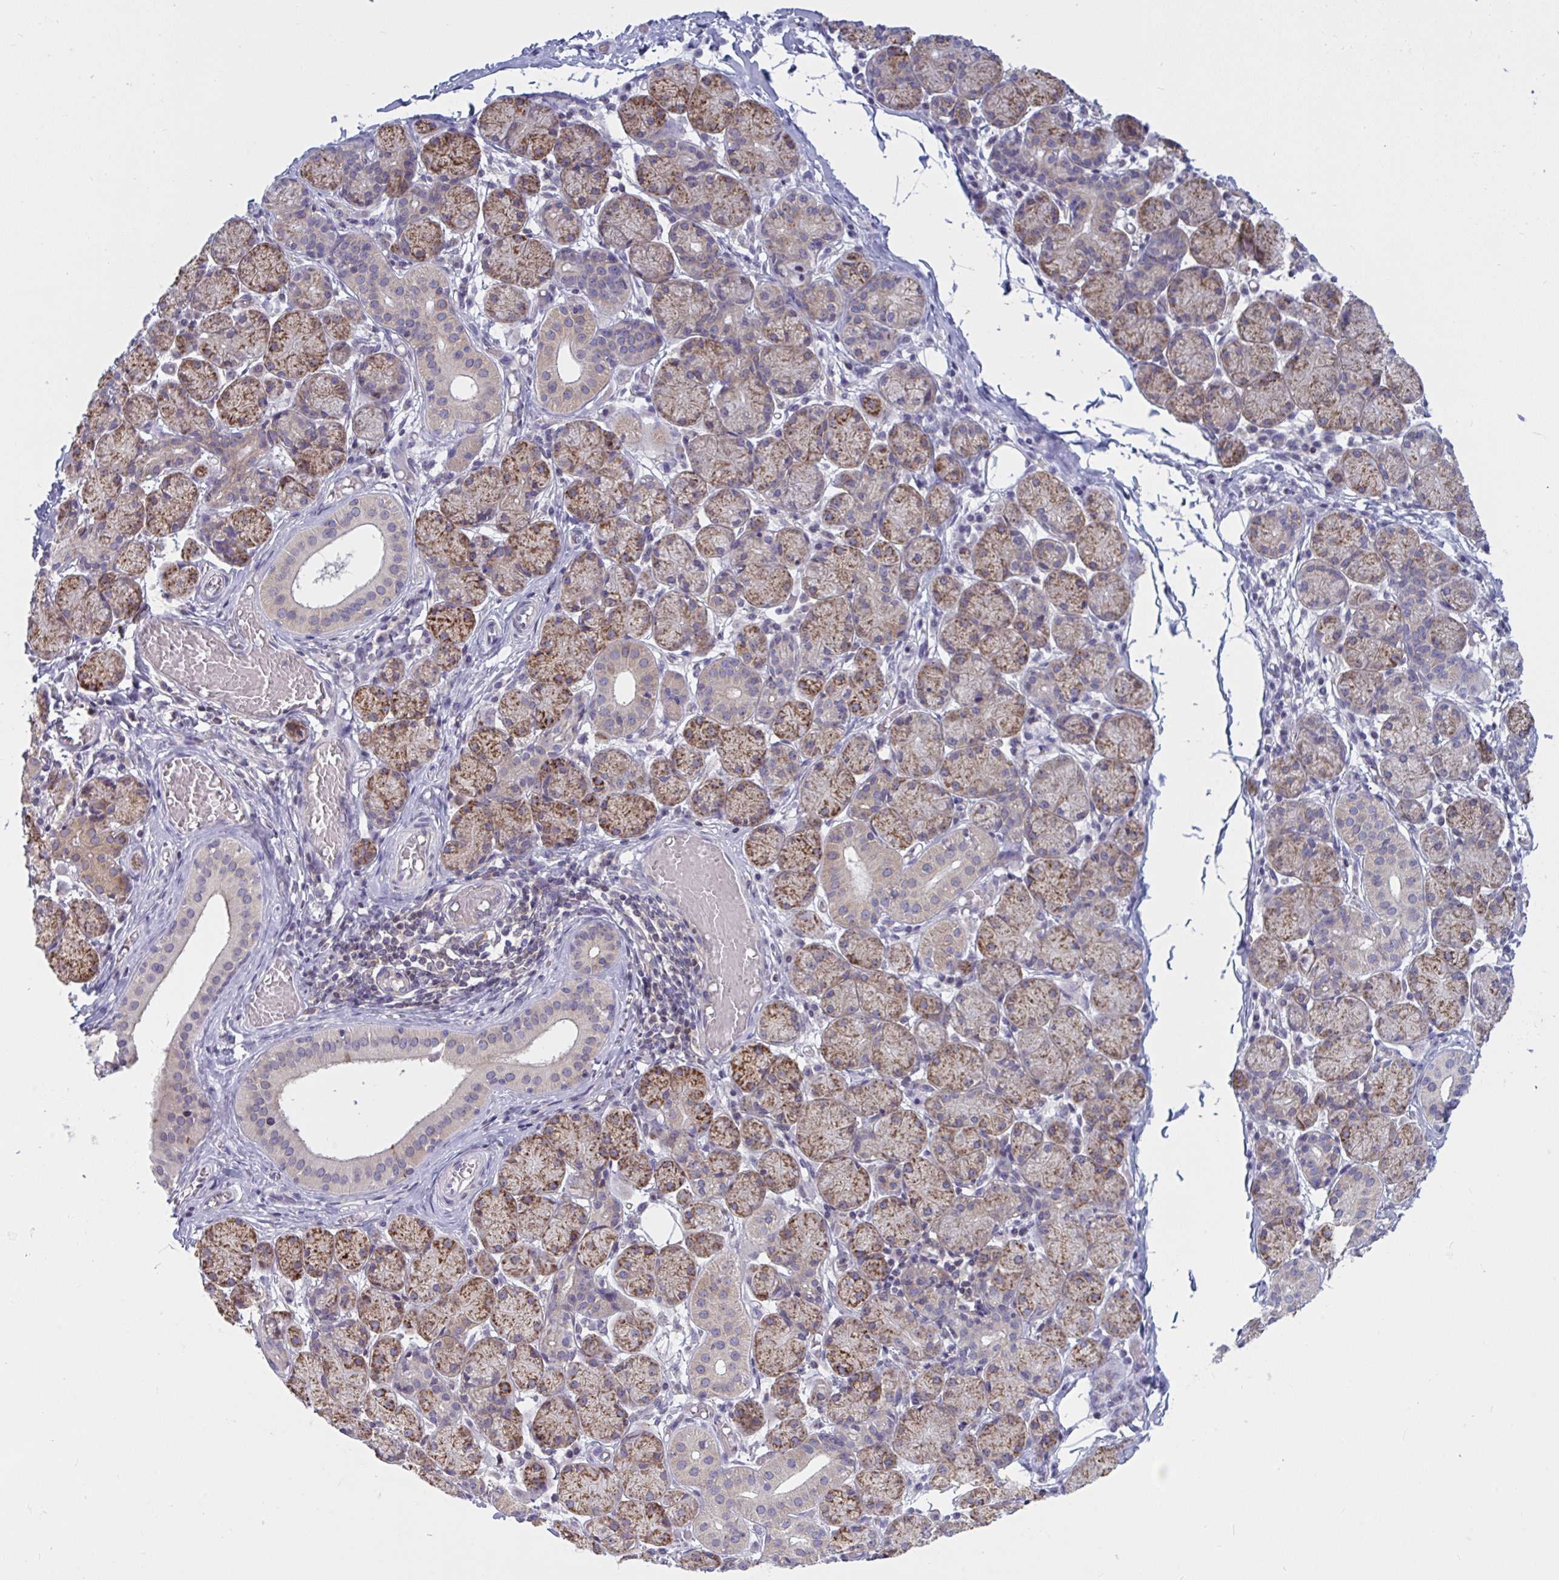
{"staining": {"intensity": "moderate", "quantity": "25%-75%", "location": "cytoplasmic/membranous"}, "tissue": "salivary gland", "cell_type": "Glandular cells", "image_type": "normal", "snomed": [{"axis": "morphology", "description": "Normal tissue, NOS"}, {"axis": "topography", "description": "Salivary gland"}], "caption": "Salivary gland stained for a protein reveals moderate cytoplasmic/membranous positivity in glandular cells. (DAB (3,3'-diaminobenzidine) IHC, brown staining for protein, blue staining for nuclei).", "gene": "TANK", "patient": {"sex": "female", "age": 24}}